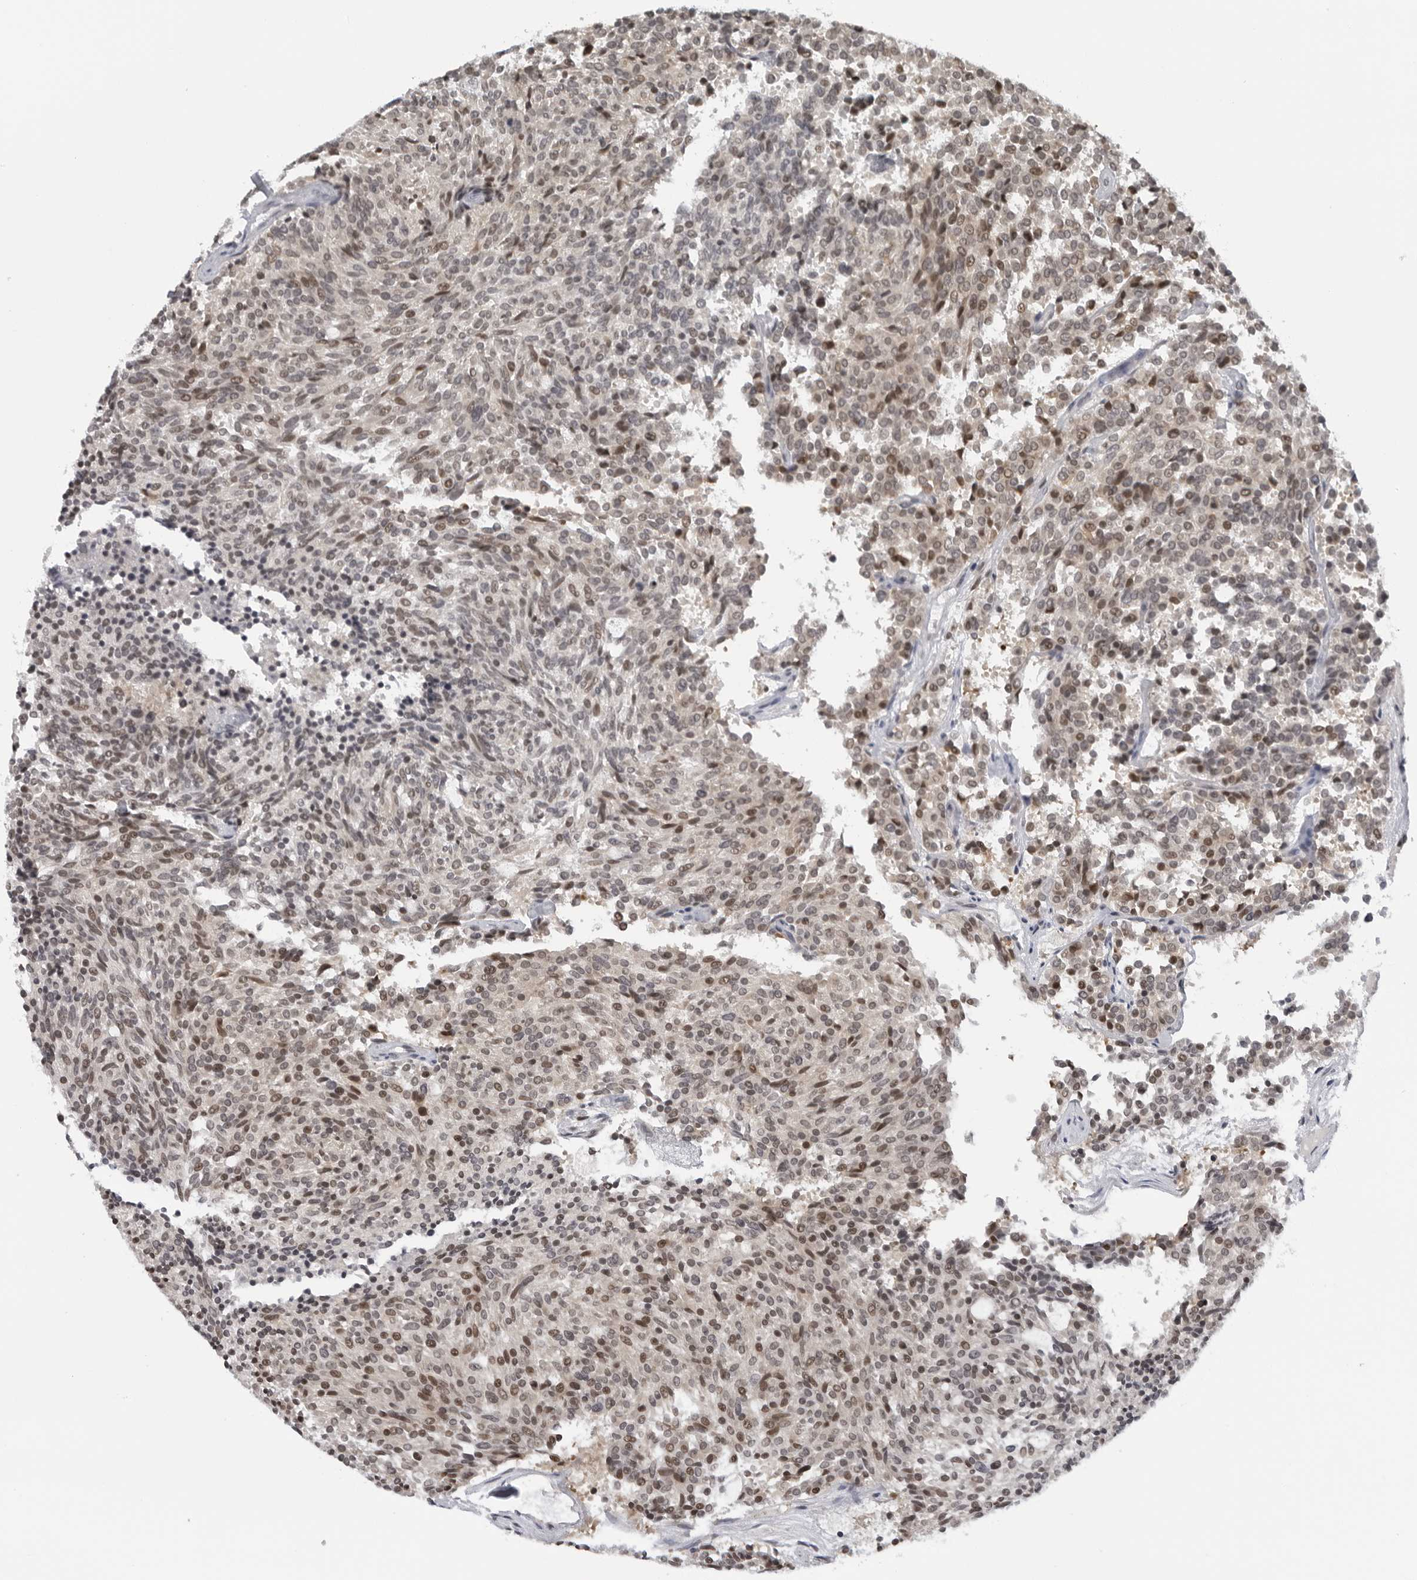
{"staining": {"intensity": "moderate", "quantity": "25%-75%", "location": "nuclear"}, "tissue": "carcinoid", "cell_type": "Tumor cells", "image_type": "cancer", "snomed": [{"axis": "morphology", "description": "Carcinoid, malignant, NOS"}, {"axis": "topography", "description": "Pancreas"}], "caption": "Immunohistochemistry (IHC) micrograph of neoplastic tissue: malignant carcinoid stained using IHC demonstrates medium levels of moderate protein expression localized specifically in the nuclear of tumor cells, appearing as a nuclear brown color.", "gene": "MAF", "patient": {"sex": "female", "age": 54}}